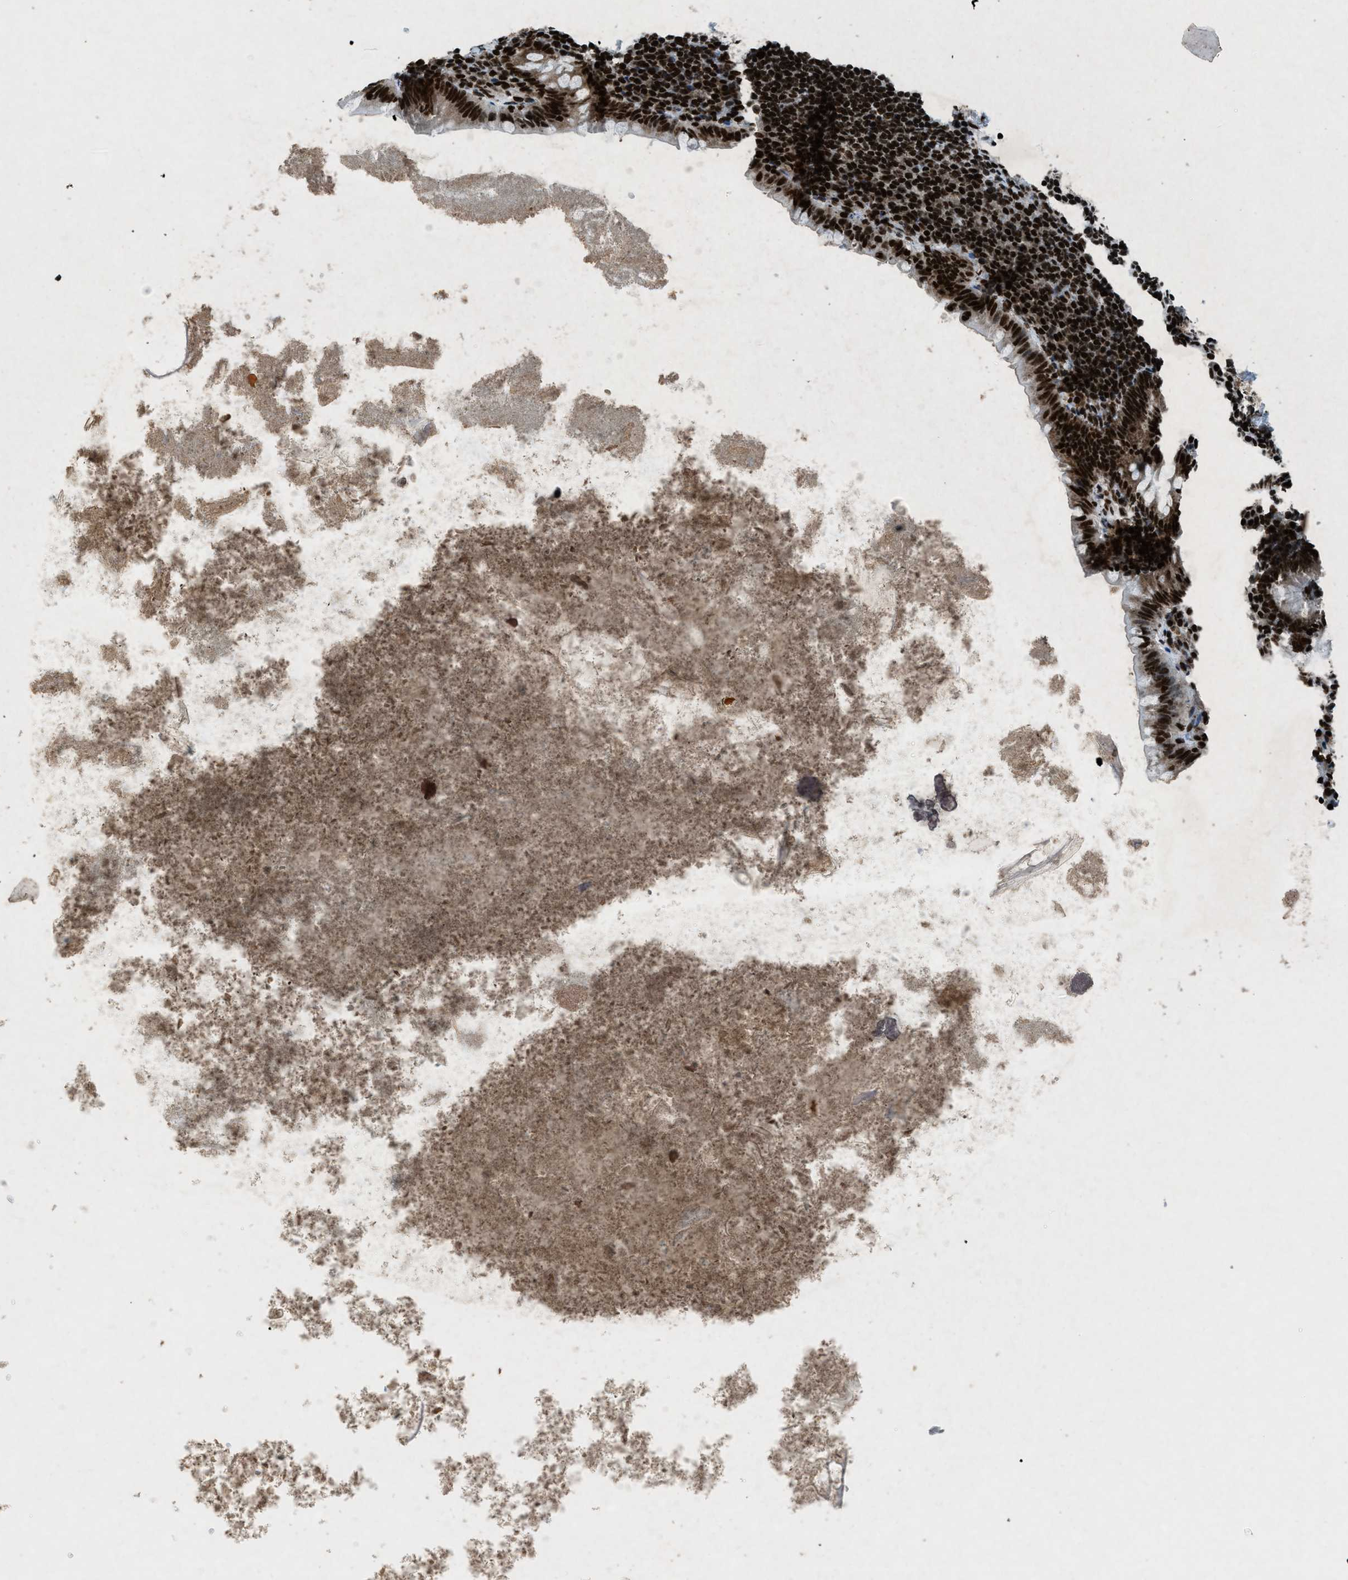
{"staining": {"intensity": "strong", "quantity": ">75%", "location": "nuclear"}, "tissue": "appendix", "cell_type": "Glandular cells", "image_type": "normal", "snomed": [{"axis": "morphology", "description": "Normal tissue, NOS"}, {"axis": "topography", "description": "Appendix"}], "caption": "Benign appendix reveals strong nuclear staining in approximately >75% of glandular cells.", "gene": "NXF1", "patient": {"sex": "male", "age": 52}}